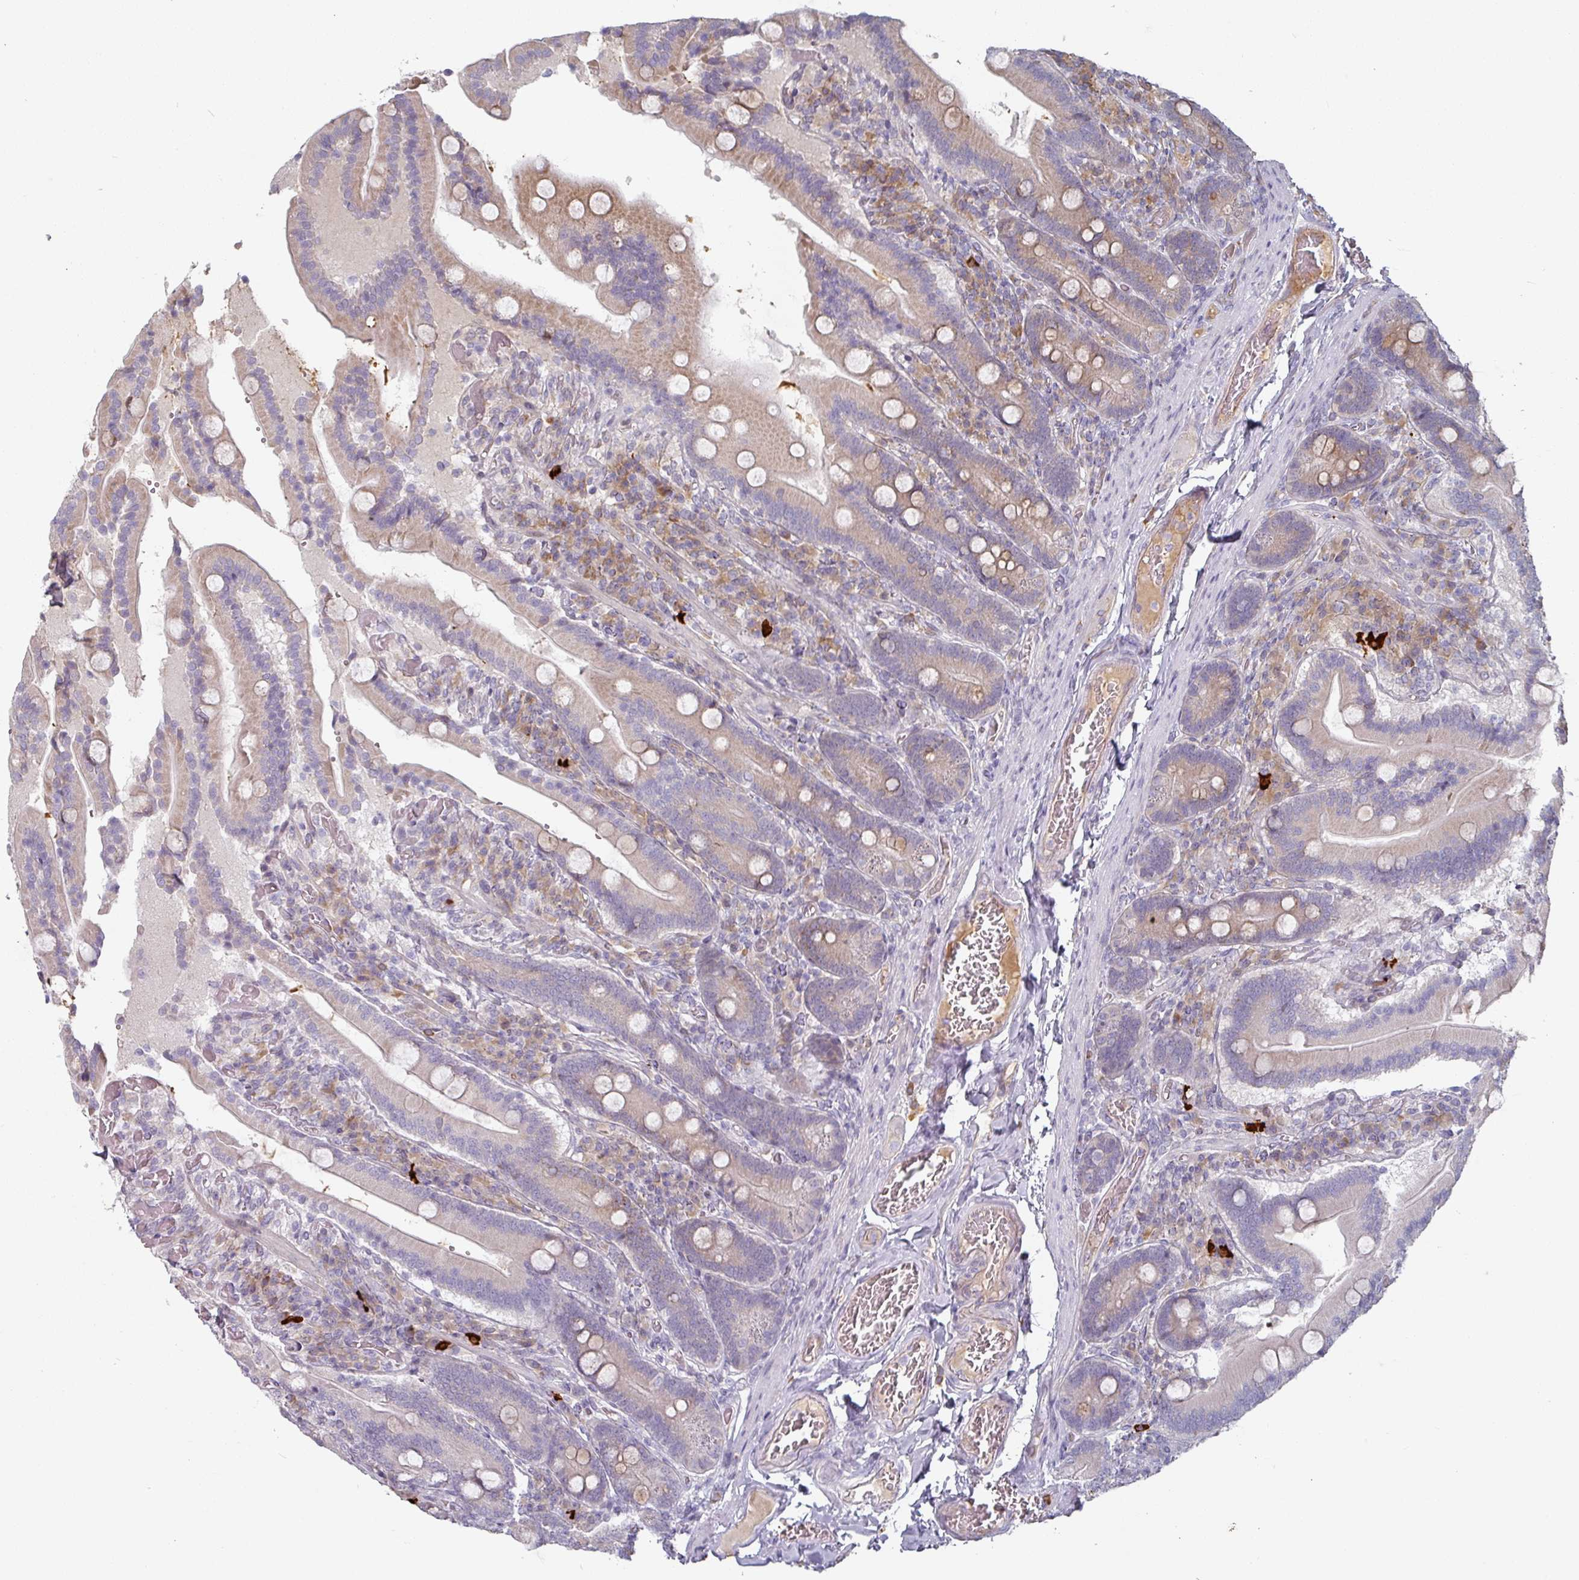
{"staining": {"intensity": "weak", "quantity": "<25%", "location": "cytoplasmic/membranous"}, "tissue": "duodenum", "cell_type": "Glandular cells", "image_type": "normal", "snomed": [{"axis": "morphology", "description": "Normal tissue, NOS"}, {"axis": "topography", "description": "Duodenum"}], "caption": "Glandular cells show no significant protein expression in unremarkable duodenum. The staining was performed using DAB to visualize the protein expression in brown, while the nuclei were stained in blue with hematoxylin (Magnification: 20x).", "gene": "CEP78", "patient": {"sex": "female", "age": 62}}